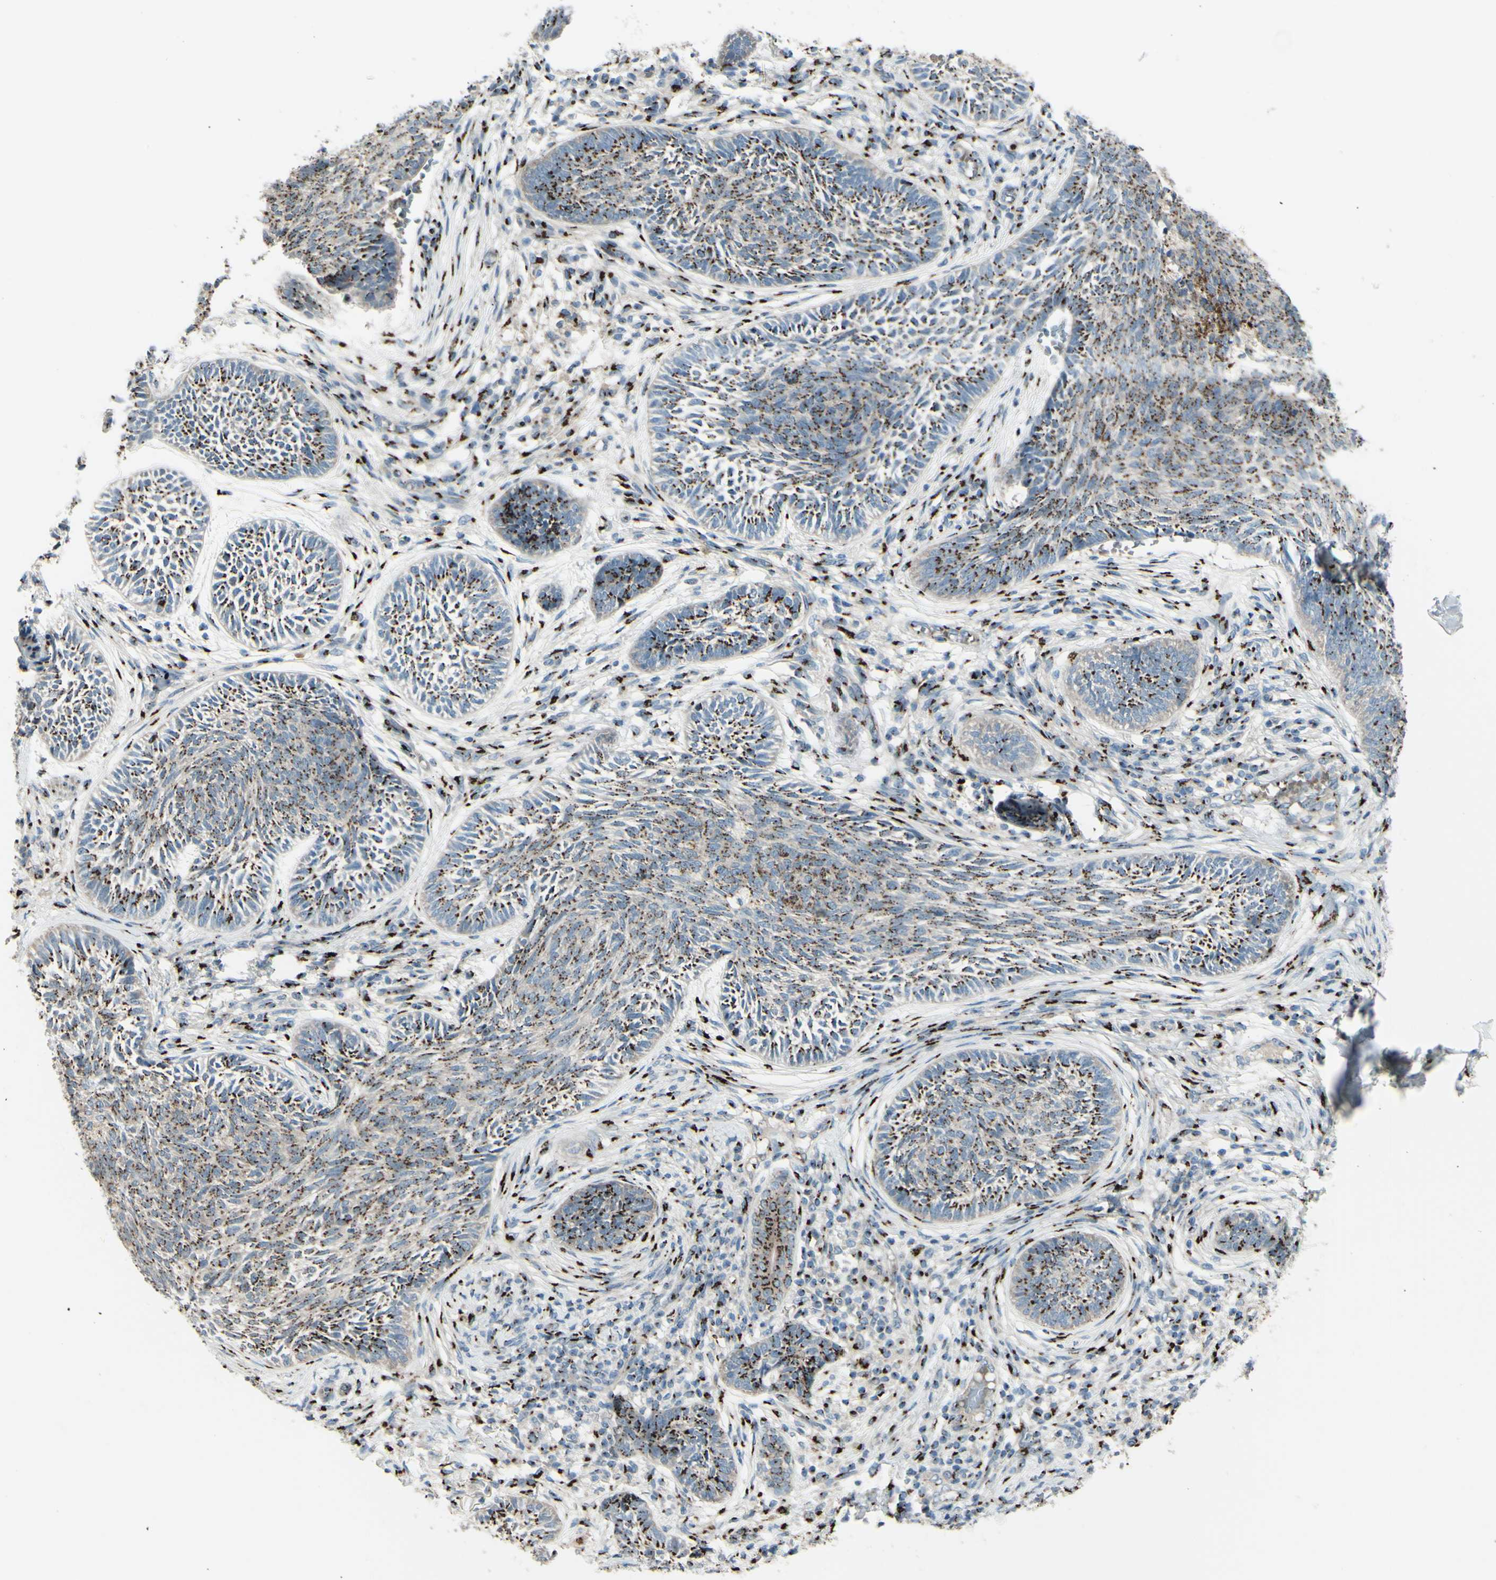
{"staining": {"intensity": "moderate", "quantity": ">75%", "location": "cytoplasmic/membranous"}, "tissue": "skin cancer", "cell_type": "Tumor cells", "image_type": "cancer", "snomed": [{"axis": "morphology", "description": "Papilloma, NOS"}, {"axis": "morphology", "description": "Basal cell carcinoma"}, {"axis": "topography", "description": "Skin"}], "caption": "Human papilloma (skin) stained for a protein (brown) displays moderate cytoplasmic/membranous positive expression in about >75% of tumor cells.", "gene": "BPNT2", "patient": {"sex": "male", "age": 87}}